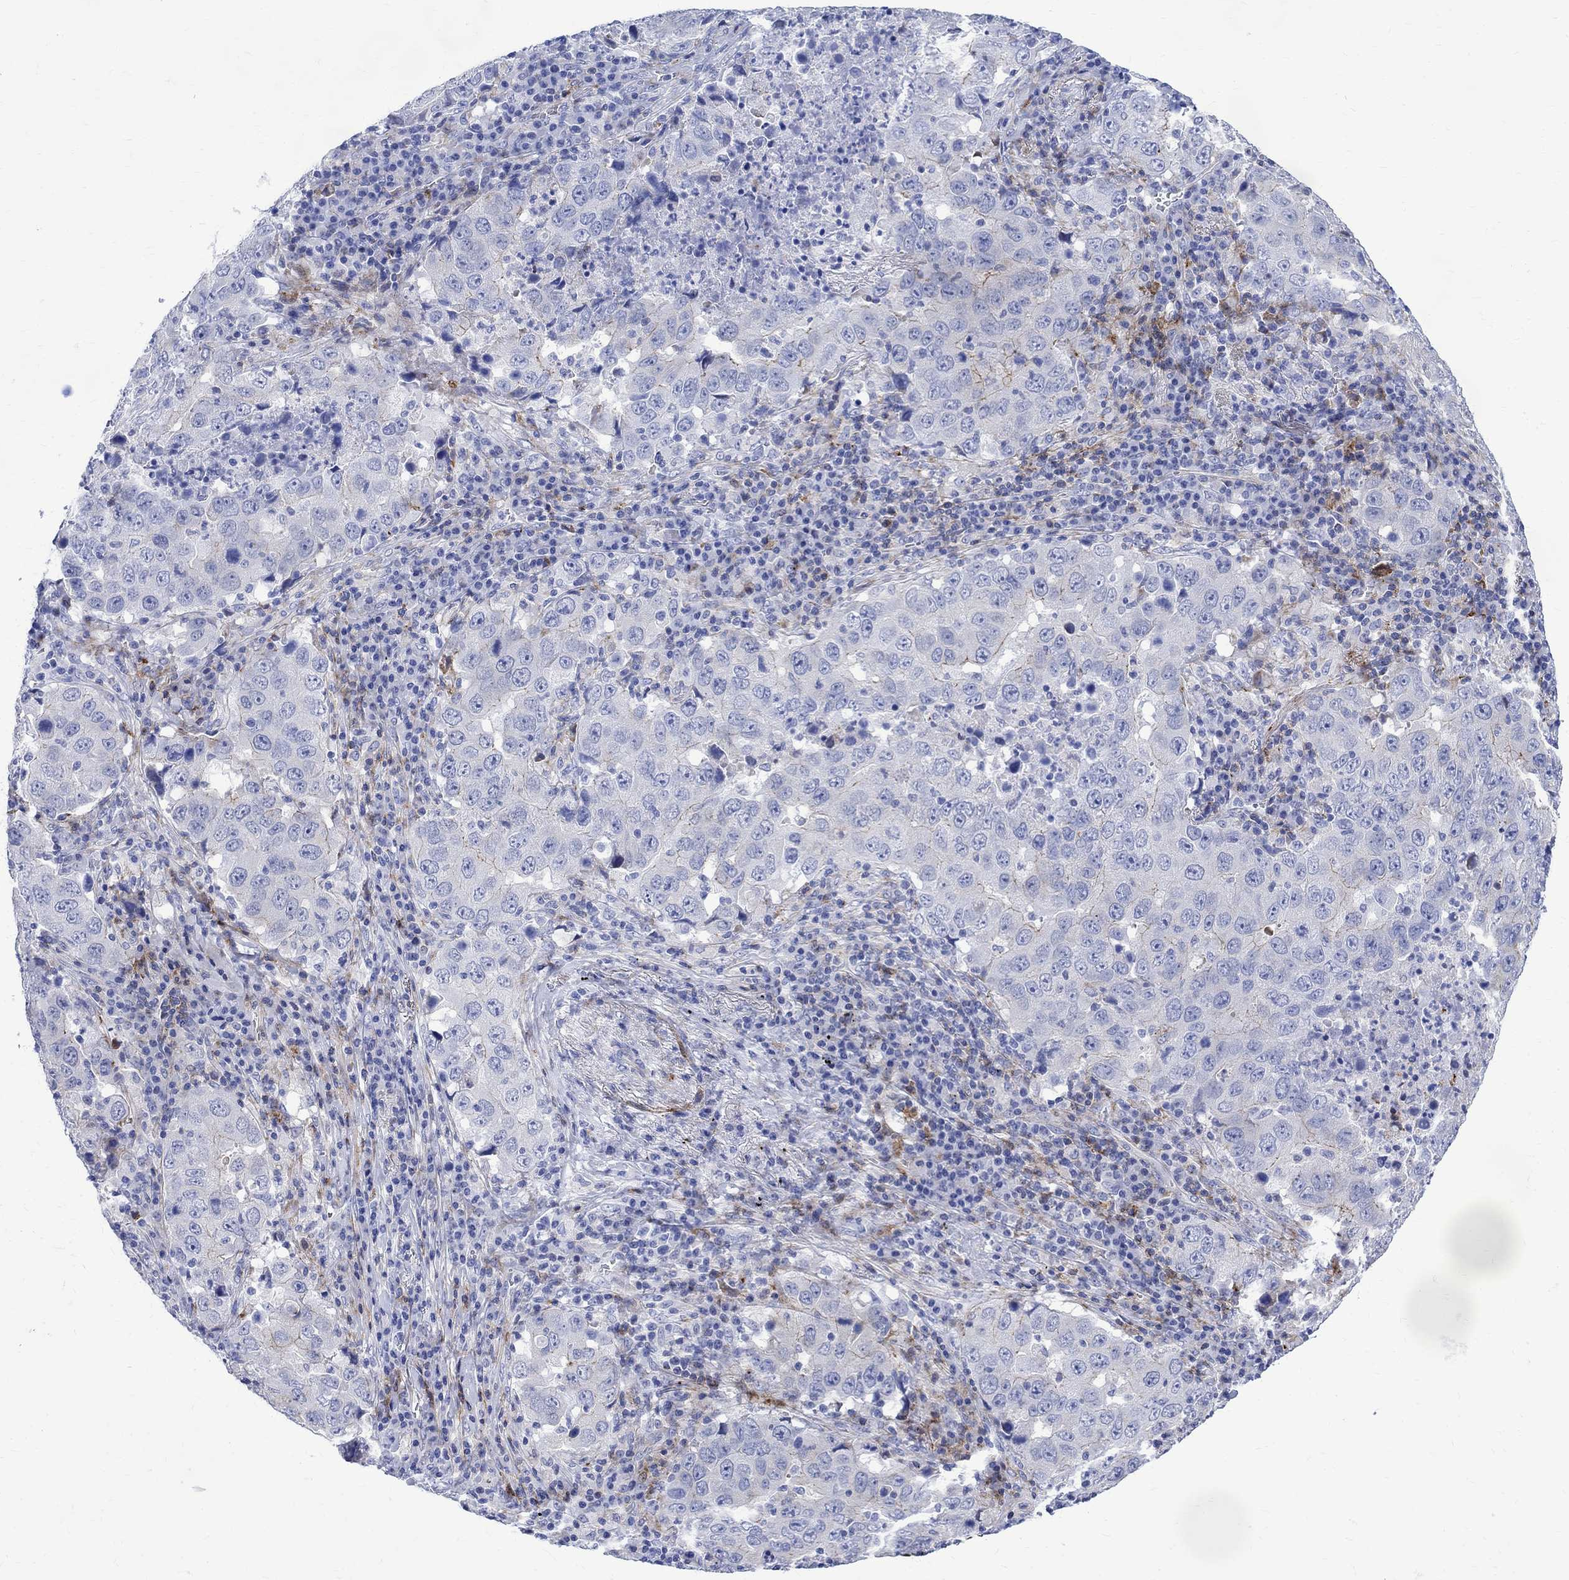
{"staining": {"intensity": "negative", "quantity": "none", "location": "none"}, "tissue": "lung cancer", "cell_type": "Tumor cells", "image_type": "cancer", "snomed": [{"axis": "morphology", "description": "Adenocarcinoma, NOS"}, {"axis": "topography", "description": "Lung"}], "caption": "DAB immunohistochemical staining of adenocarcinoma (lung) reveals no significant positivity in tumor cells.", "gene": "PARVB", "patient": {"sex": "male", "age": 73}}